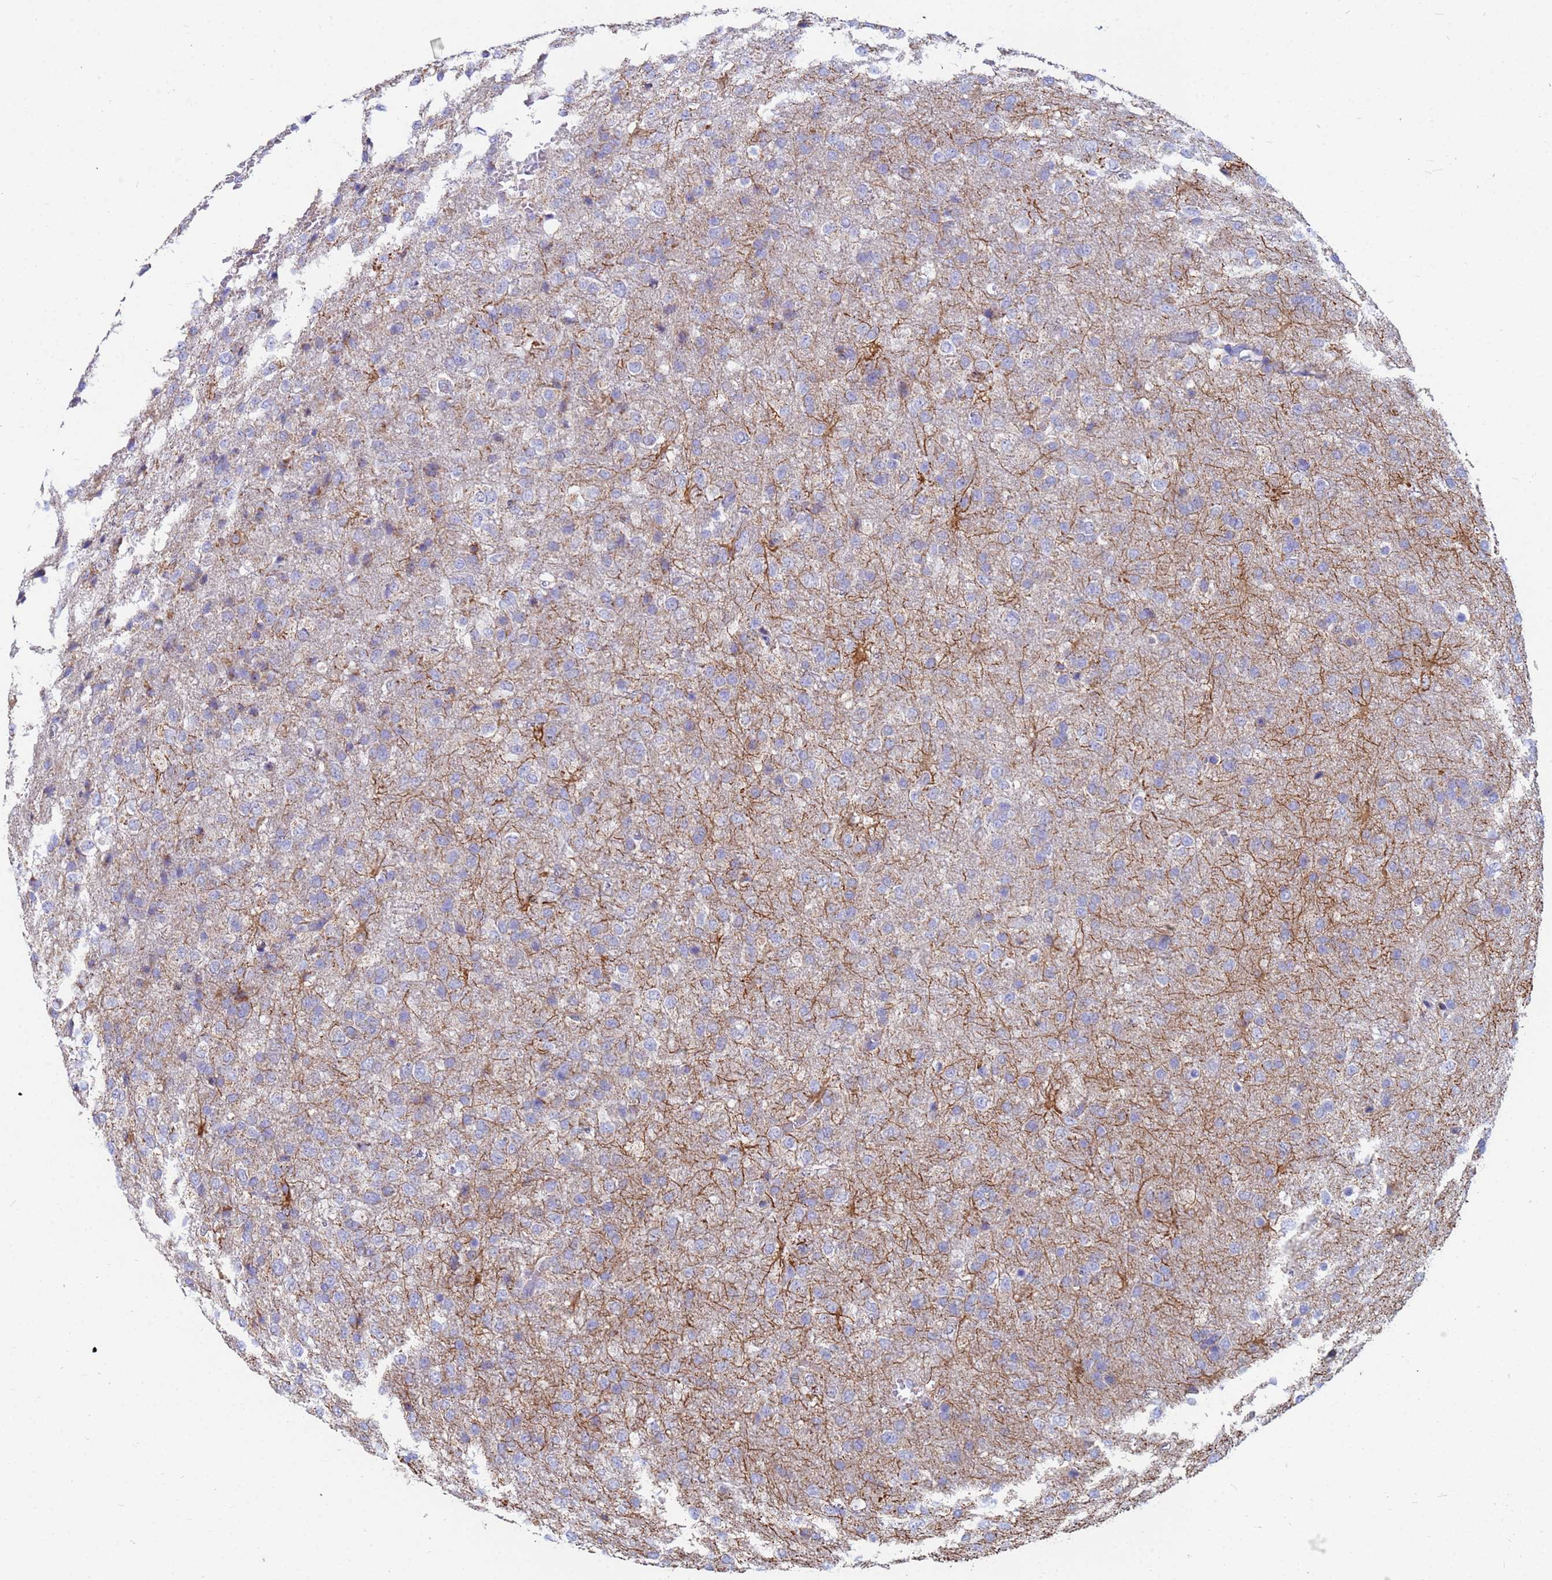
{"staining": {"intensity": "negative", "quantity": "none", "location": "none"}, "tissue": "glioma", "cell_type": "Tumor cells", "image_type": "cancer", "snomed": [{"axis": "morphology", "description": "Glioma, malignant, High grade"}, {"axis": "topography", "description": "Brain"}], "caption": "This is an immunohistochemistry photomicrograph of malignant glioma (high-grade). There is no staining in tumor cells.", "gene": "UQCRH", "patient": {"sex": "female", "age": 74}}